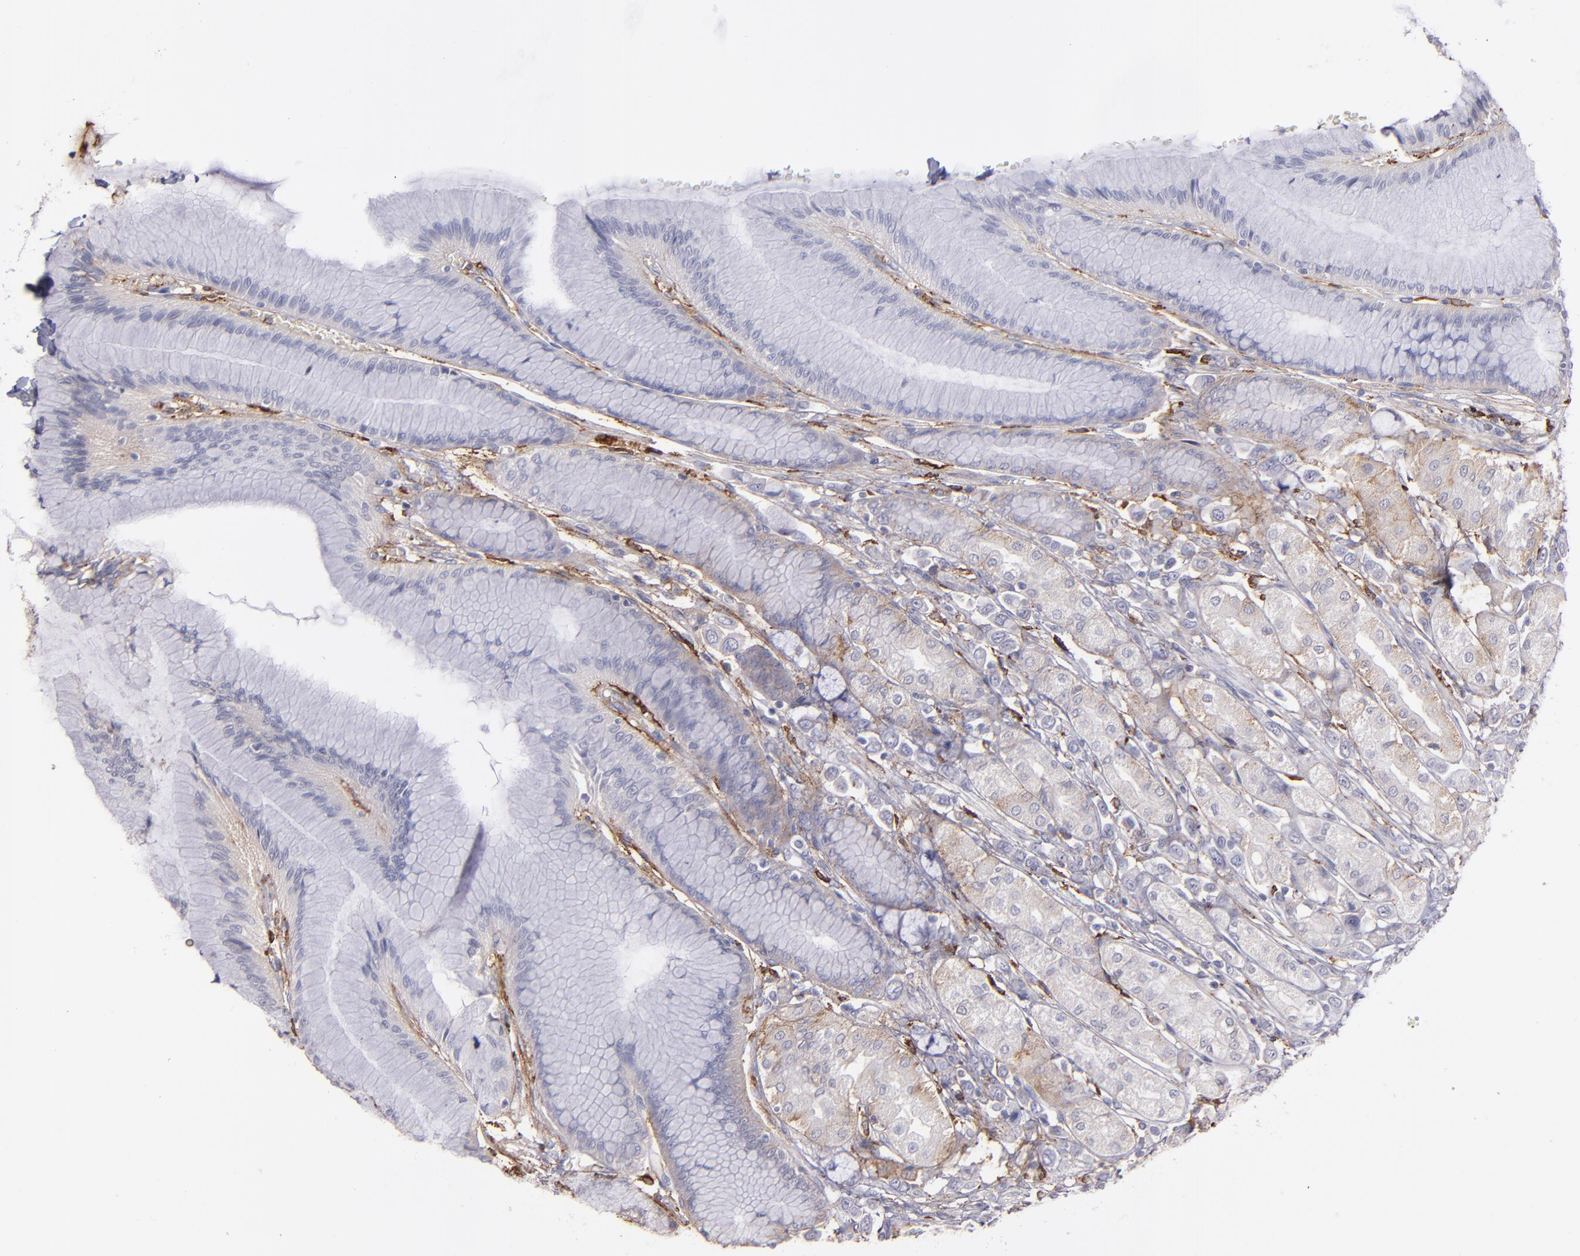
{"staining": {"intensity": "weak", "quantity": "<25%", "location": "cytoplasmic/membranous"}, "tissue": "stomach", "cell_type": "Glandular cells", "image_type": "normal", "snomed": [{"axis": "morphology", "description": "Normal tissue, NOS"}, {"axis": "morphology", "description": "Adenocarcinoma, NOS"}, {"axis": "topography", "description": "Stomach"}, {"axis": "topography", "description": "Stomach, lower"}], "caption": "A micrograph of human stomach is negative for staining in glandular cells.", "gene": "C1QA", "patient": {"sex": "female", "age": 65}}